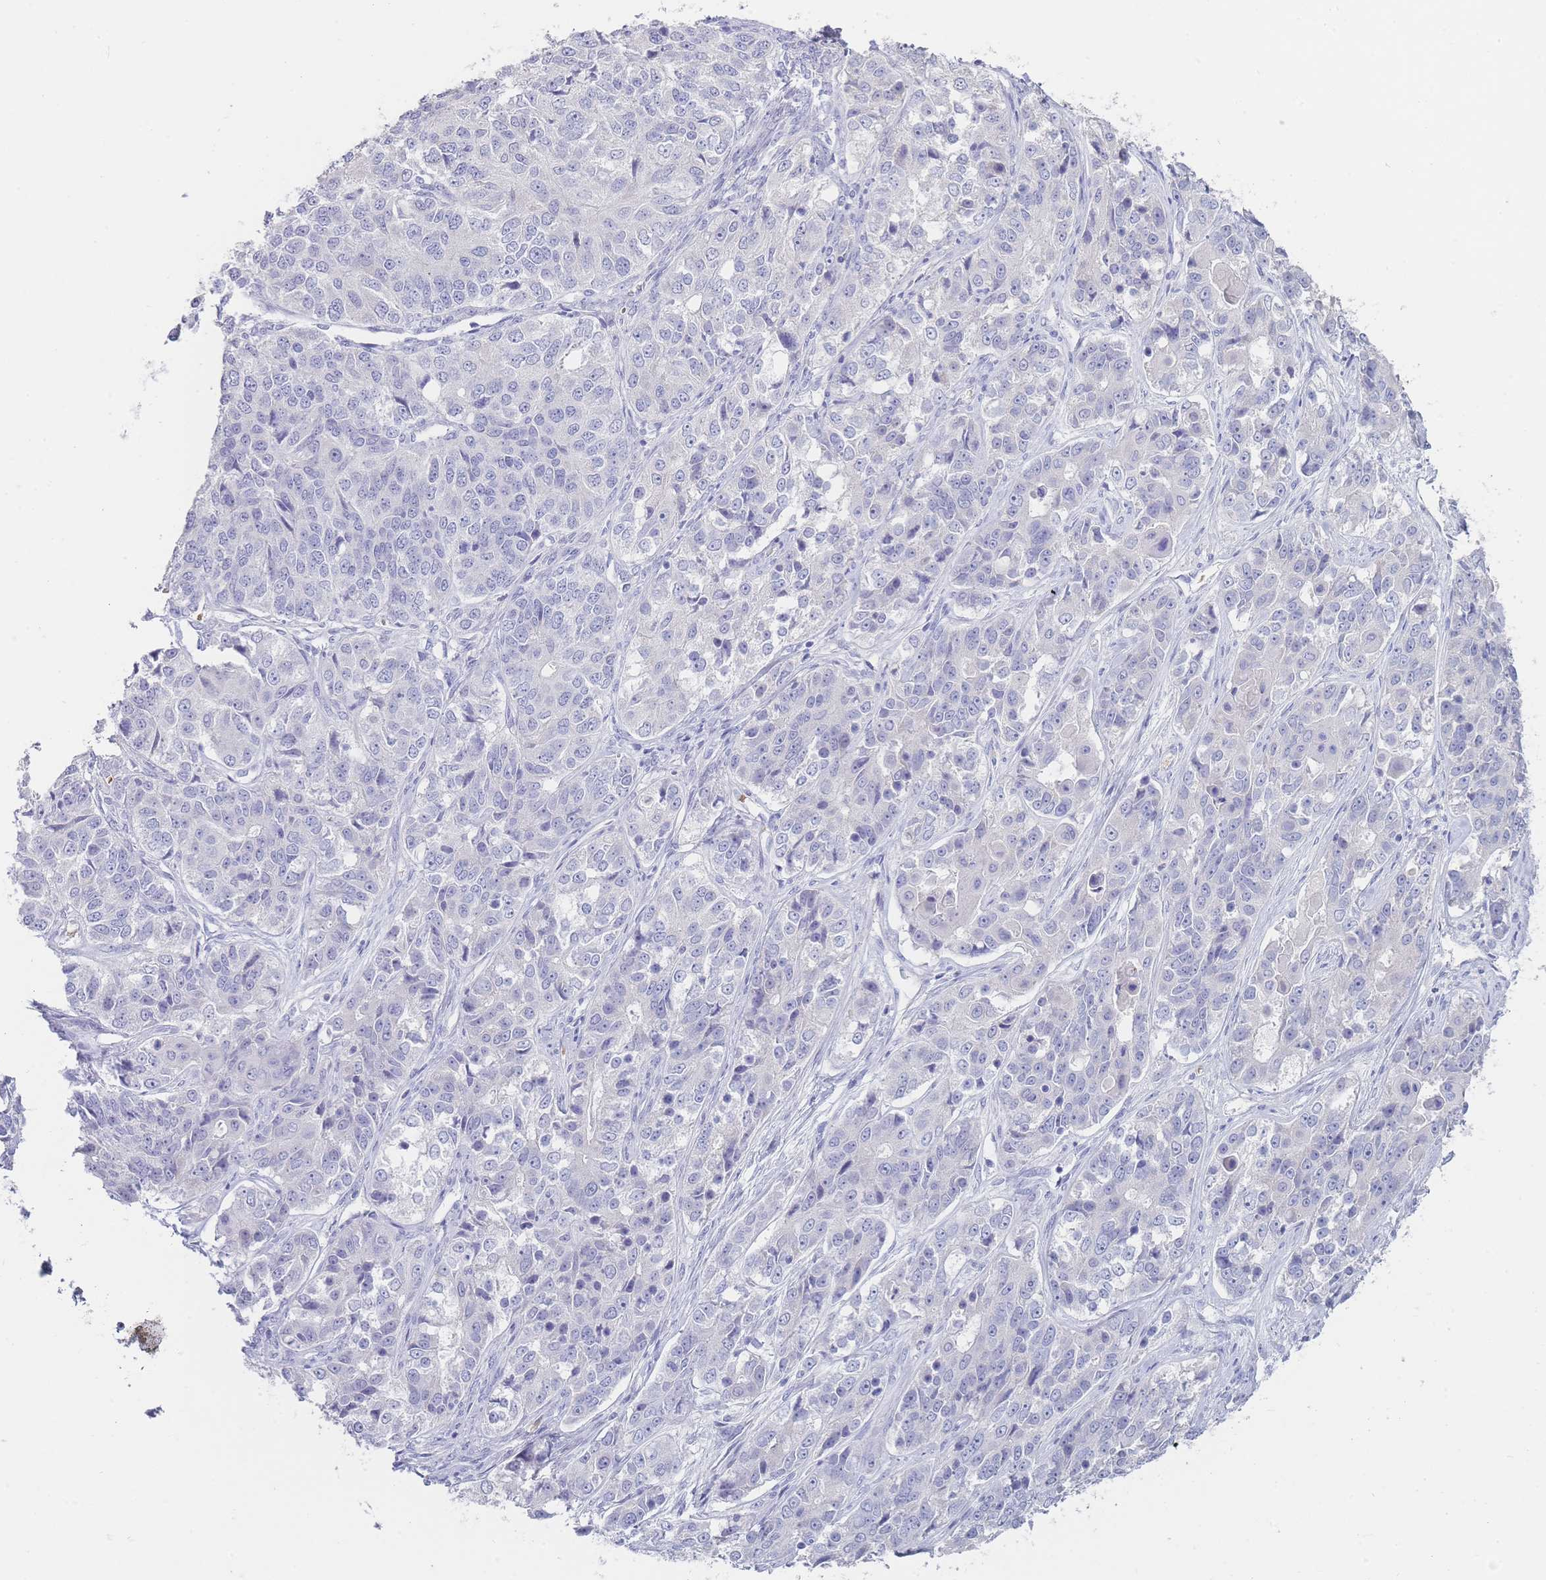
{"staining": {"intensity": "negative", "quantity": "none", "location": "none"}, "tissue": "ovarian cancer", "cell_type": "Tumor cells", "image_type": "cancer", "snomed": [{"axis": "morphology", "description": "Carcinoma, endometroid"}, {"axis": "topography", "description": "Ovary"}], "caption": "Tumor cells show no significant protein staining in ovarian endometroid carcinoma. Nuclei are stained in blue.", "gene": "HBG2", "patient": {"sex": "female", "age": 51}}